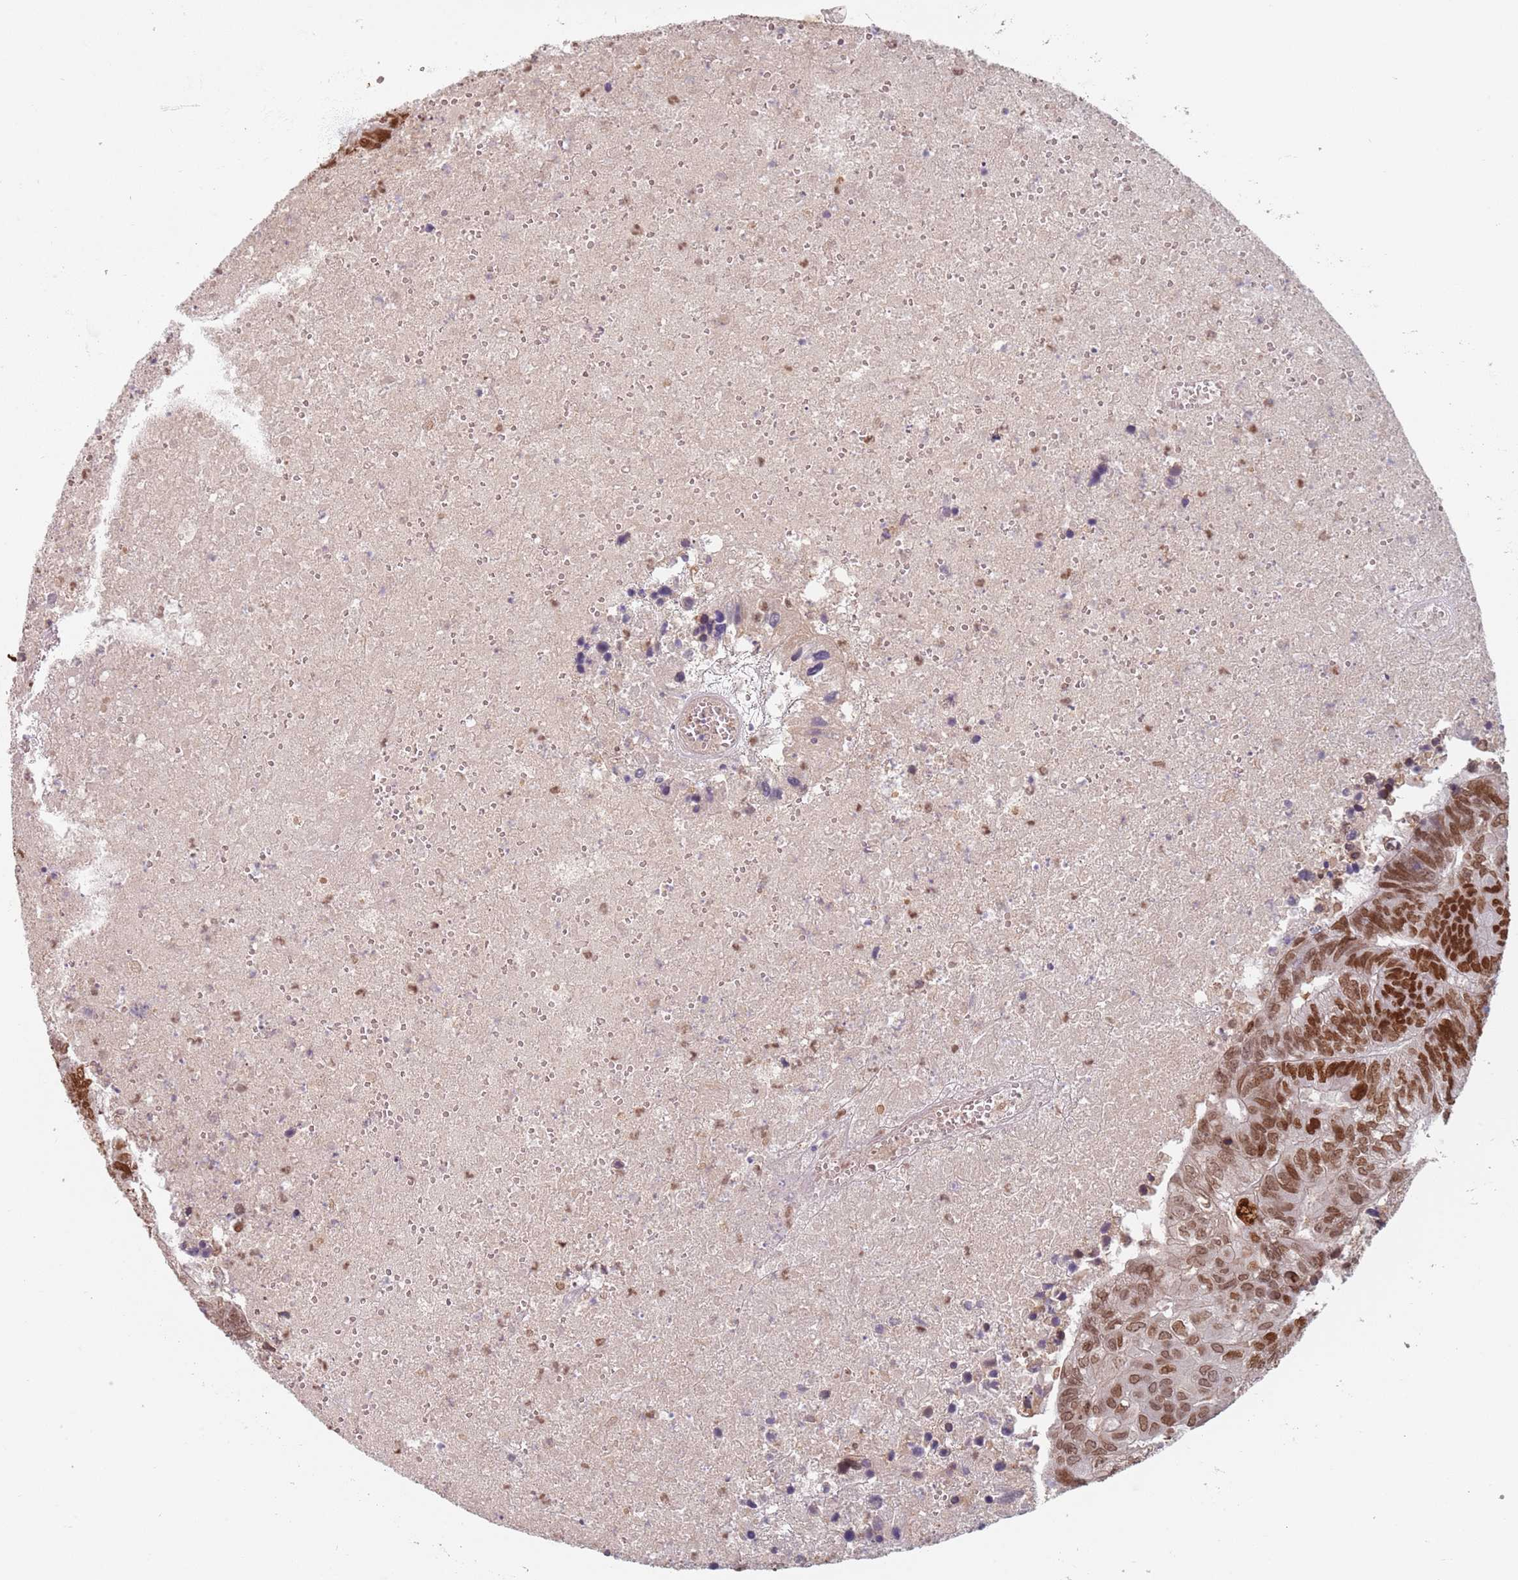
{"staining": {"intensity": "strong", "quantity": ">75%", "location": "nuclear"}, "tissue": "colorectal cancer", "cell_type": "Tumor cells", "image_type": "cancer", "snomed": [{"axis": "morphology", "description": "Adenocarcinoma, NOS"}, {"axis": "topography", "description": "Colon"}], "caption": "Tumor cells exhibit high levels of strong nuclear positivity in approximately >75% of cells in colorectal adenocarcinoma.", "gene": "NUP50", "patient": {"sex": "female", "age": 48}}